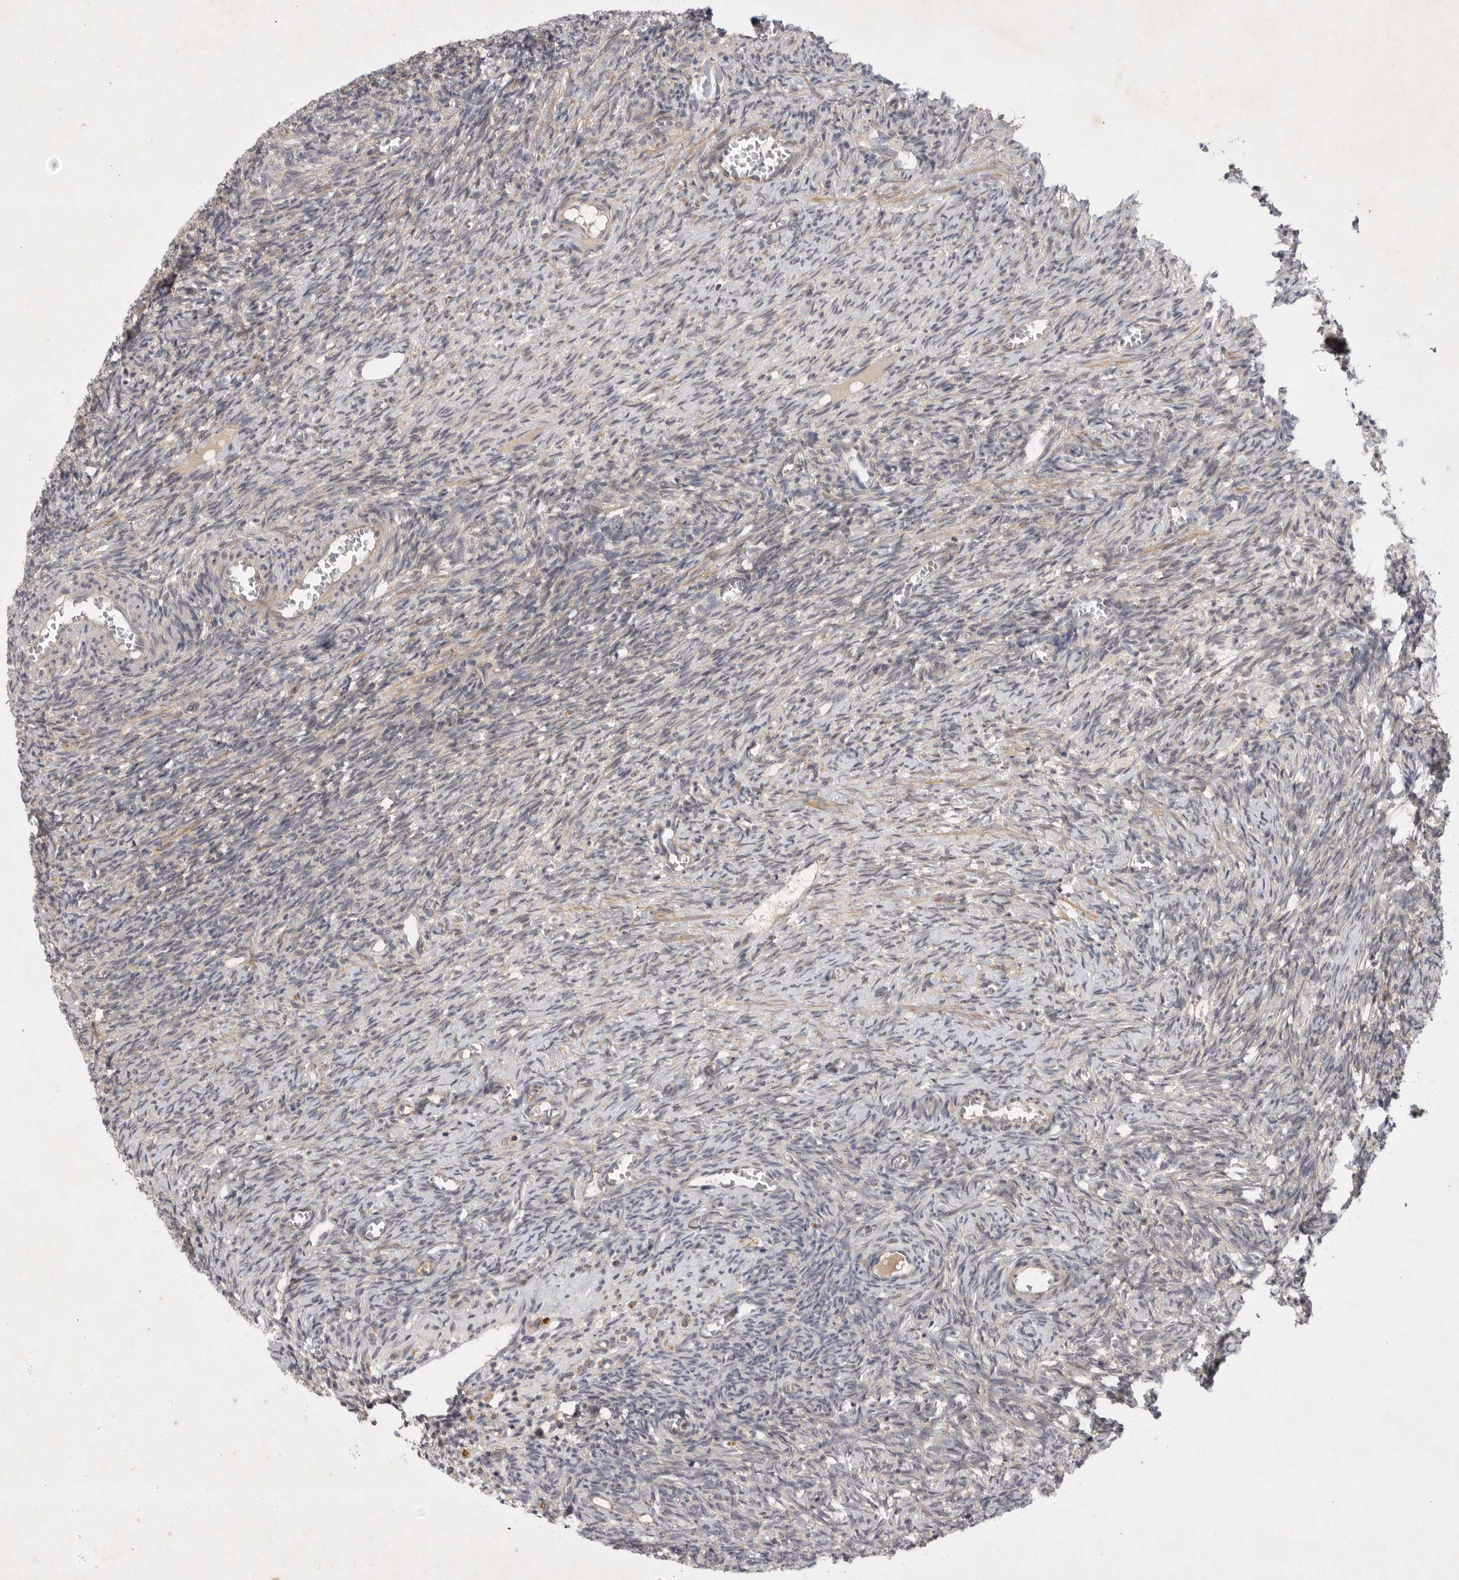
{"staining": {"intensity": "weak", "quantity": "<25%", "location": "cytoplasmic/membranous"}, "tissue": "ovary", "cell_type": "Ovarian stroma cells", "image_type": "normal", "snomed": [{"axis": "morphology", "description": "Normal tissue, NOS"}, {"axis": "topography", "description": "Ovary"}], "caption": "An image of human ovary is negative for staining in ovarian stroma cells.", "gene": "PTPDC1", "patient": {"sex": "female", "age": 27}}